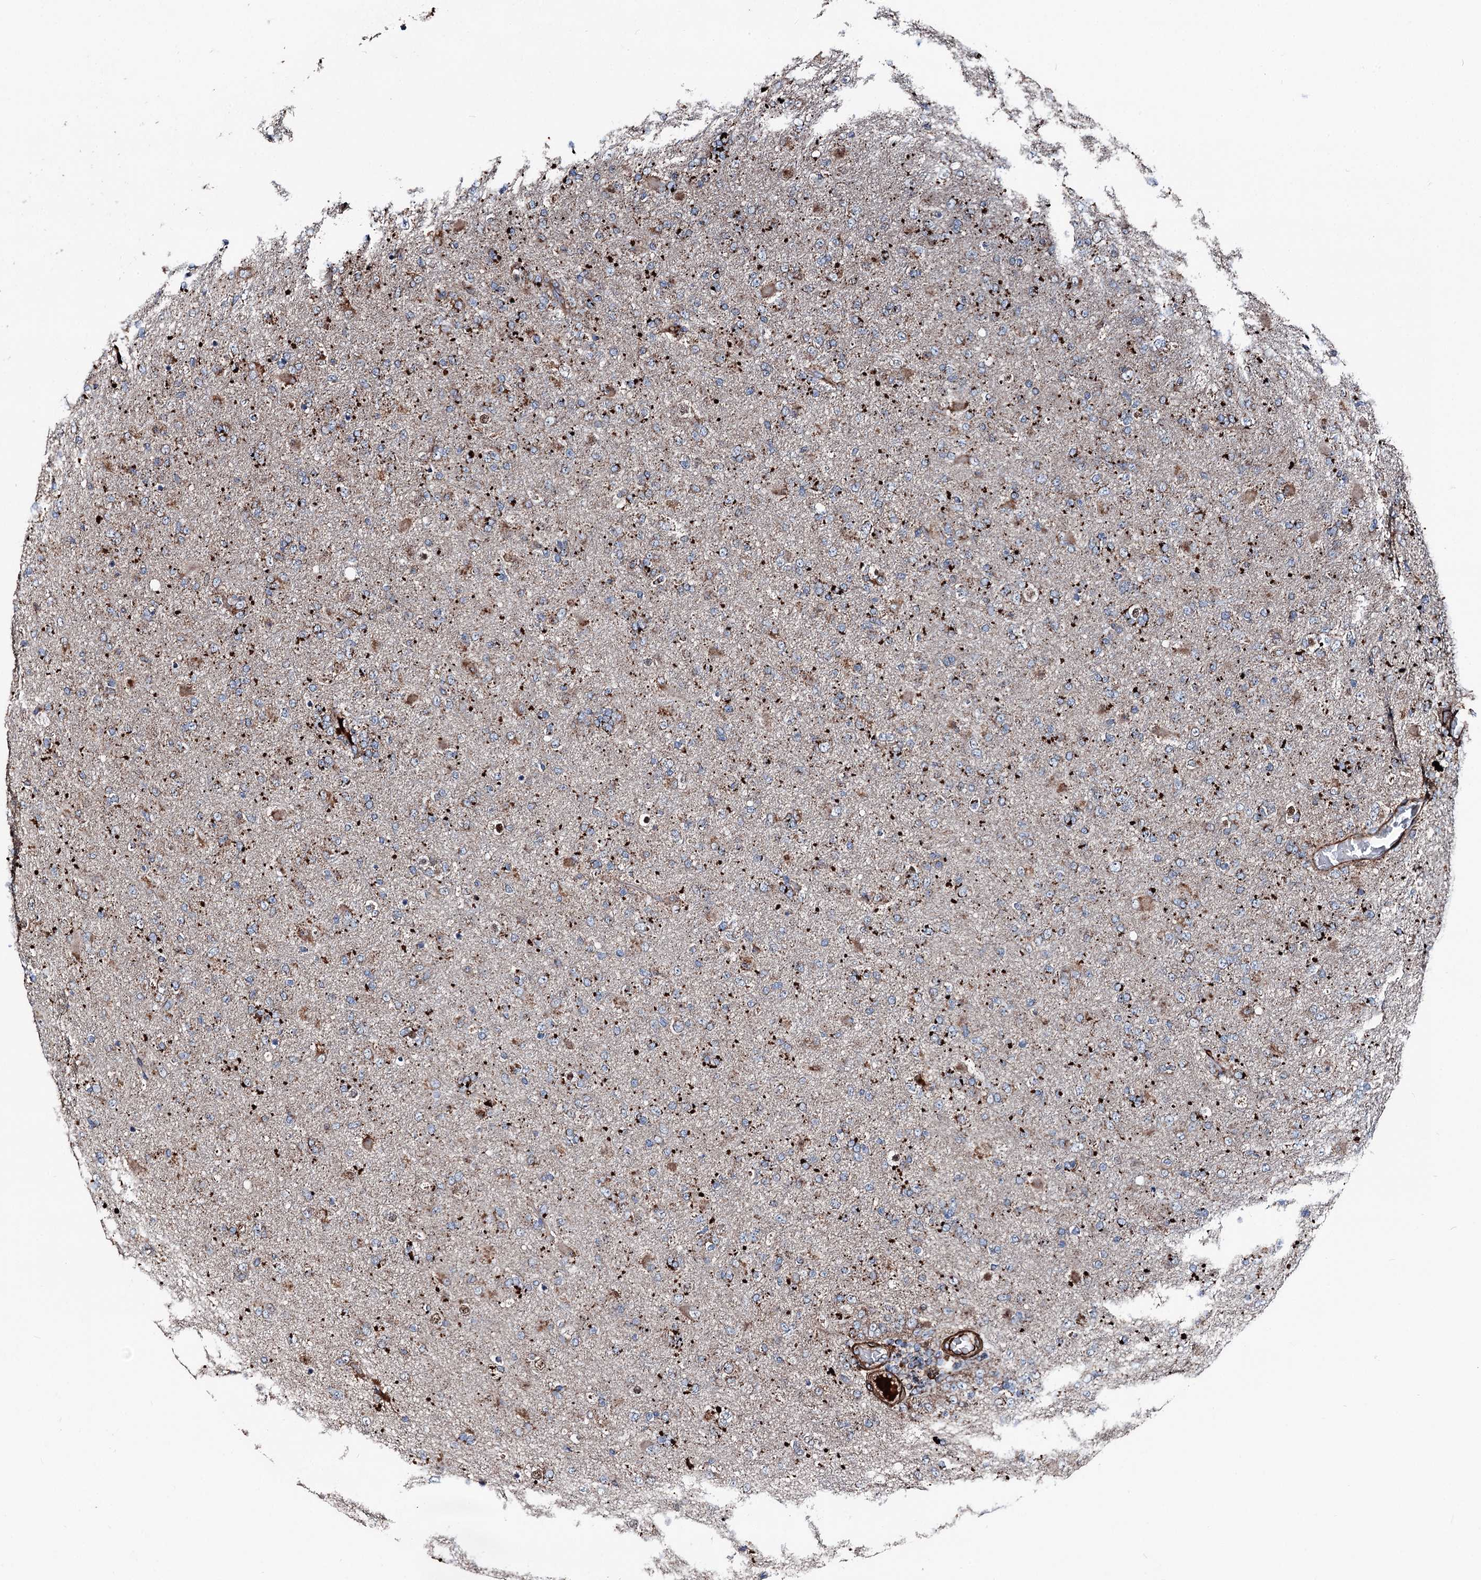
{"staining": {"intensity": "strong", "quantity": "25%-75%", "location": "cytoplasmic/membranous"}, "tissue": "glioma", "cell_type": "Tumor cells", "image_type": "cancer", "snomed": [{"axis": "morphology", "description": "Glioma, malignant, Low grade"}, {"axis": "topography", "description": "Brain"}], "caption": "This is a micrograph of IHC staining of malignant low-grade glioma, which shows strong expression in the cytoplasmic/membranous of tumor cells.", "gene": "DDIAS", "patient": {"sex": "male", "age": 65}}